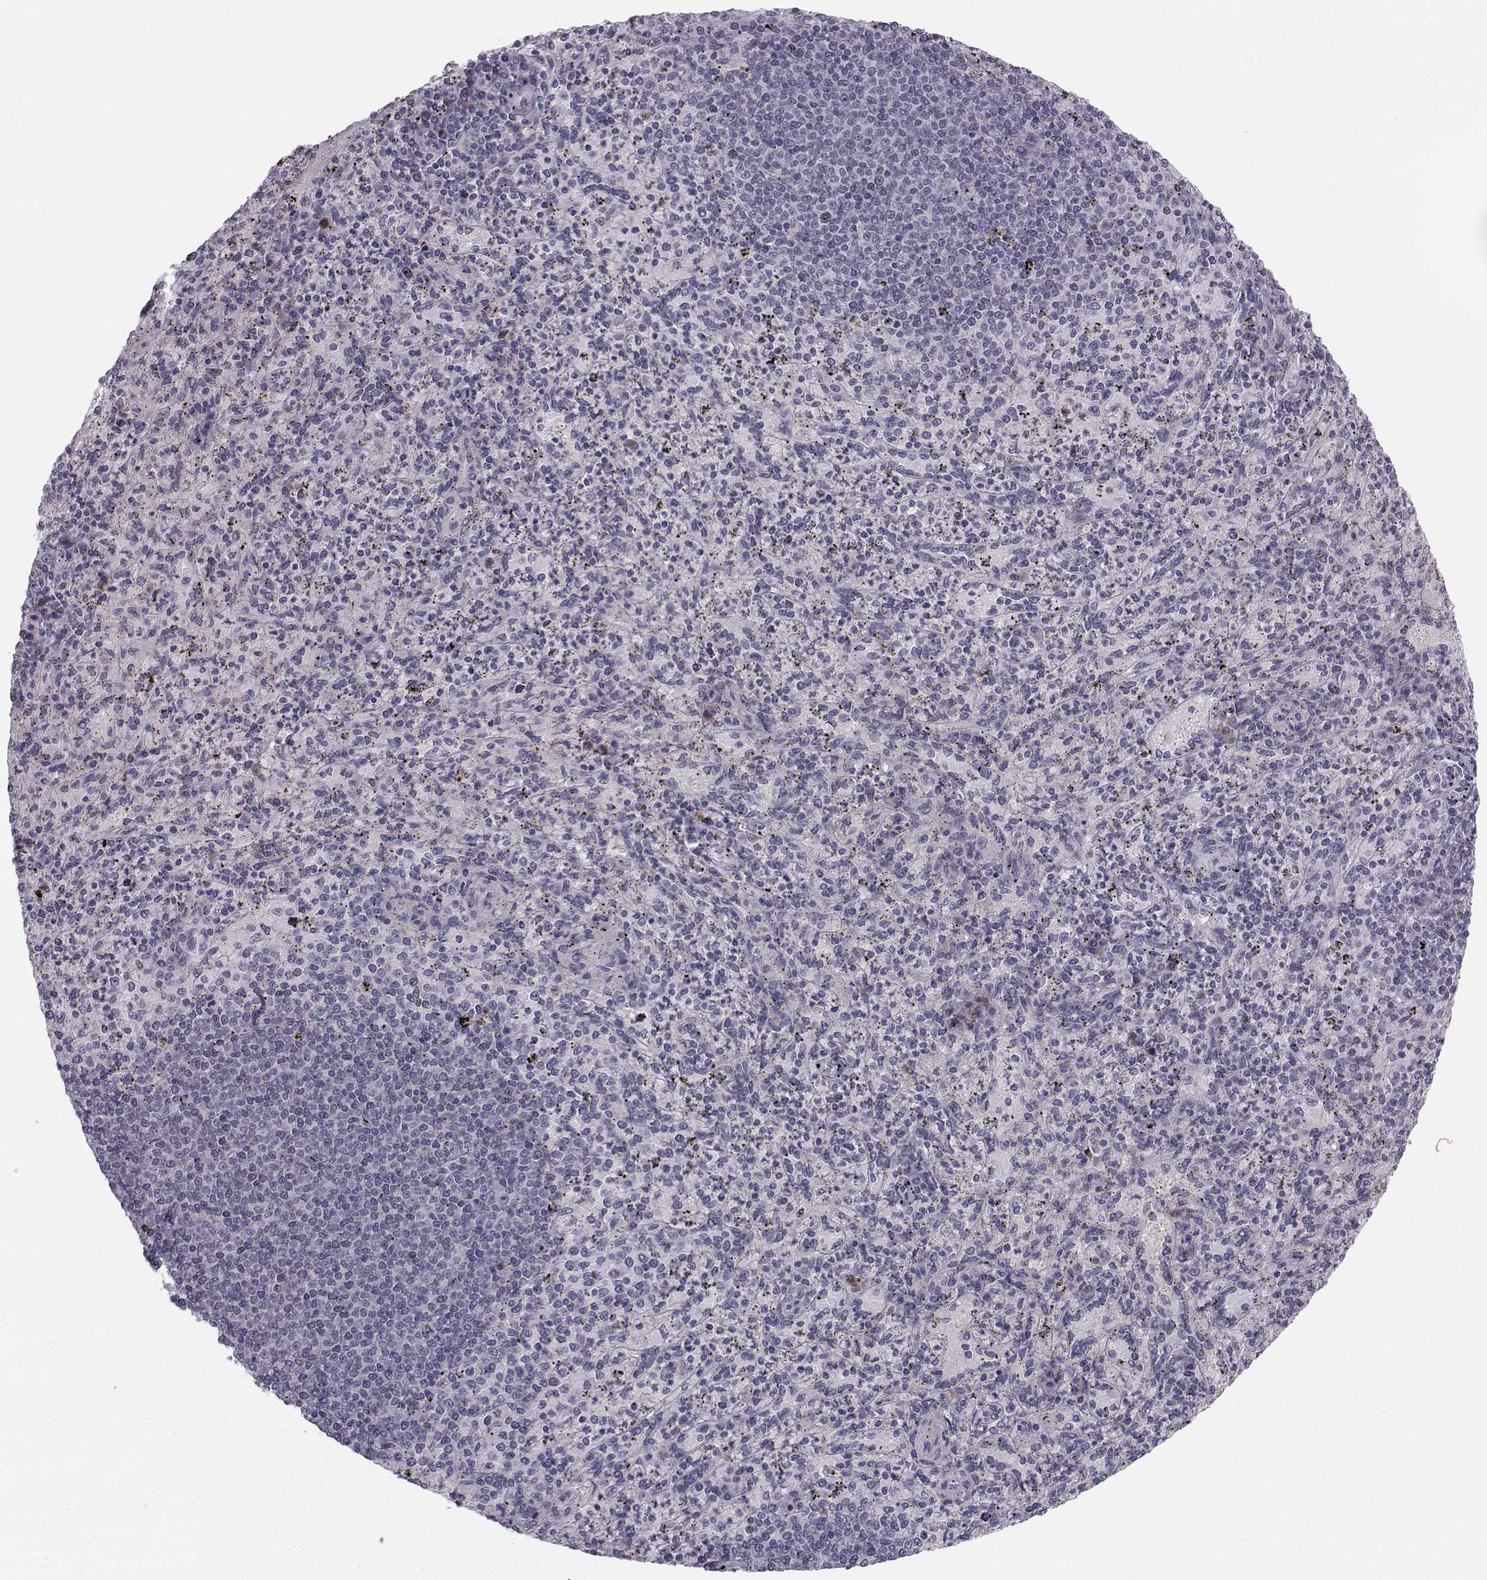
{"staining": {"intensity": "negative", "quantity": "none", "location": "none"}, "tissue": "spleen", "cell_type": "Cells in red pulp", "image_type": "normal", "snomed": [{"axis": "morphology", "description": "Normal tissue, NOS"}, {"axis": "topography", "description": "Spleen"}], "caption": "This is an immunohistochemistry (IHC) photomicrograph of normal human spleen. There is no expression in cells in red pulp.", "gene": "LRP8", "patient": {"sex": "male", "age": 60}}